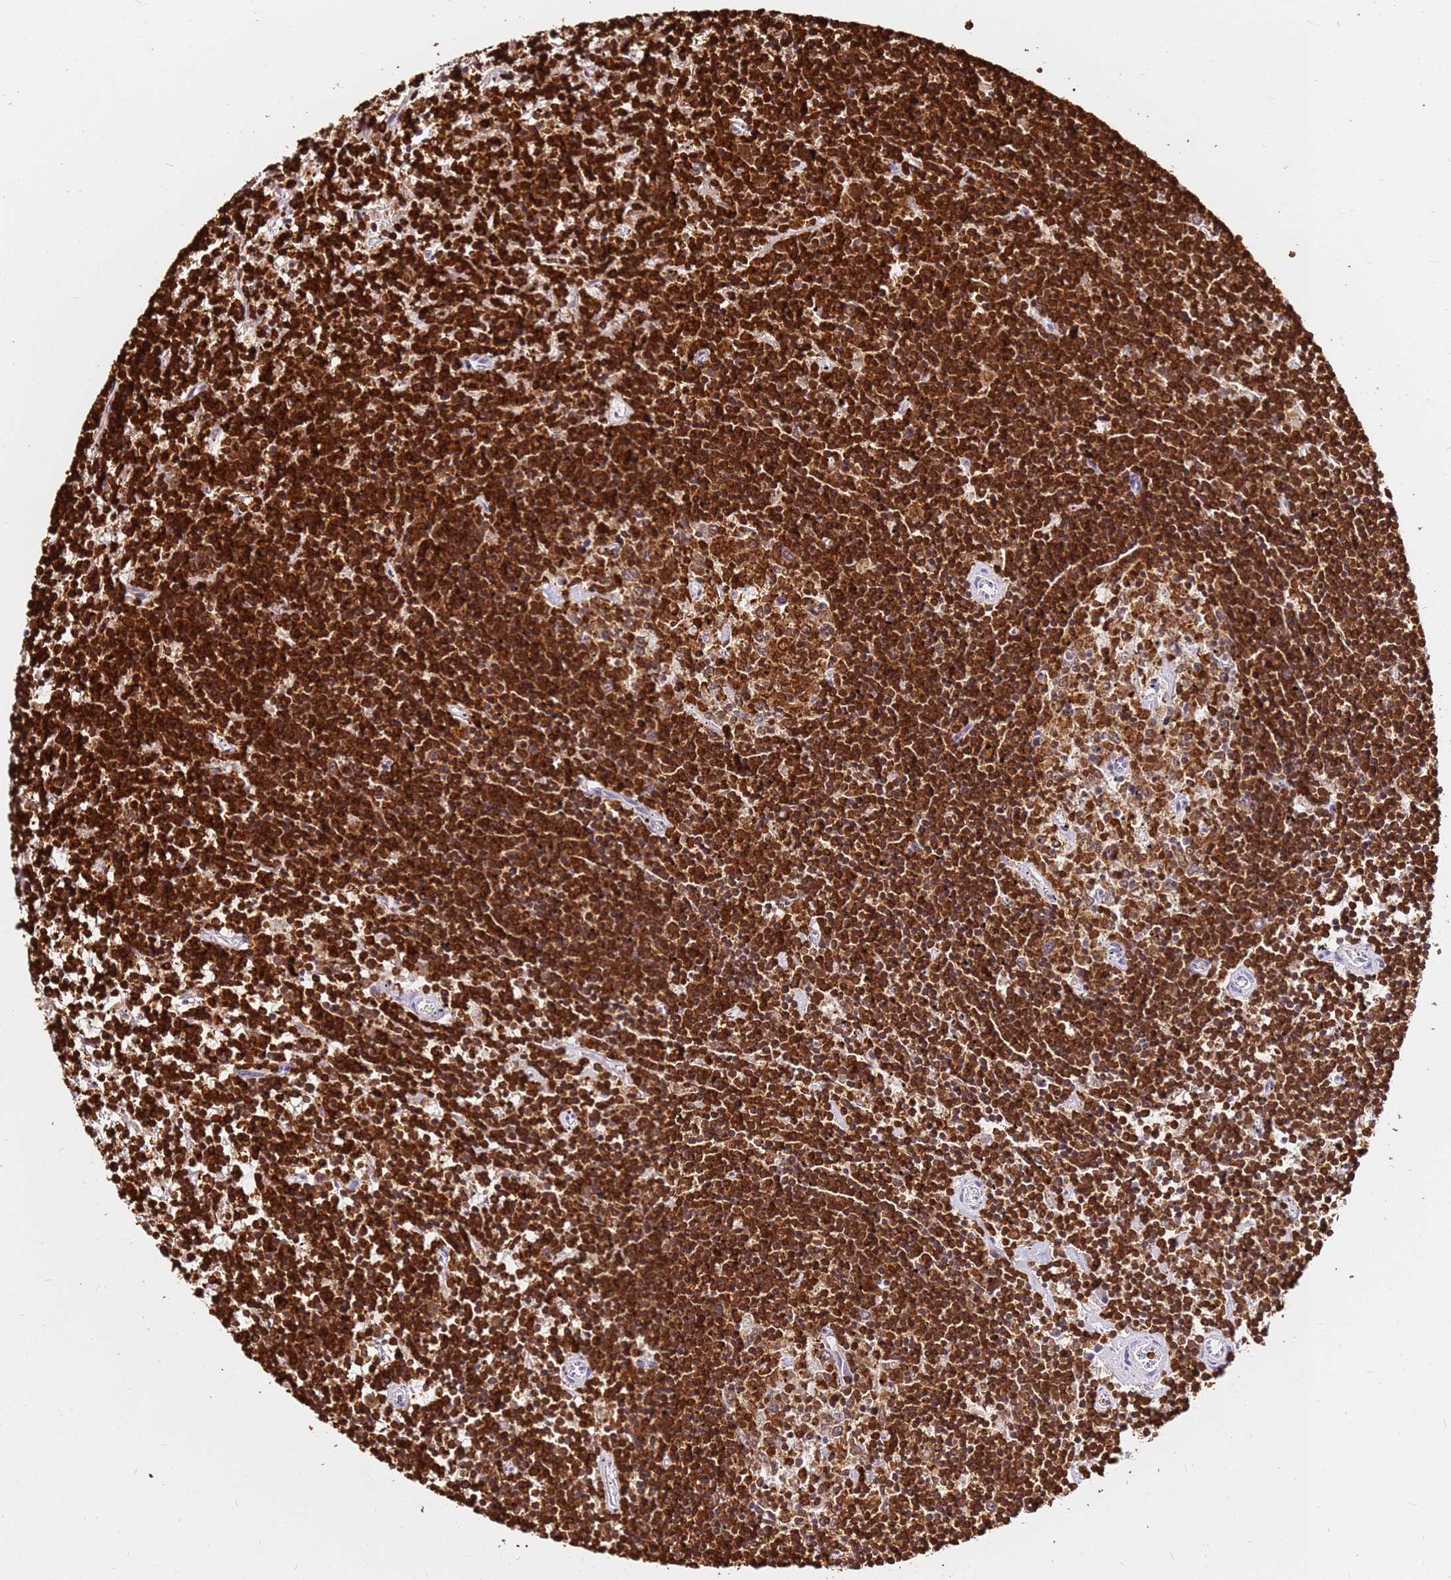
{"staining": {"intensity": "strong", "quantity": ">75%", "location": "cytoplasmic/membranous"}, "tissue": "lymphoma", "cell_type": "Tumor cells", "image_type": "cancer", "snomed": [{"axis": "morphology", "description": "Malignant lymphoma, non-Hodgkin's type, Low grade"}, {"axis": "topography", "description": "Spleen"}], "caption": "The immunohistochemical stain highlights strong cytoplasmic/membranous positivity in tumor cells of malignant lymphoma, non-Hodgkin's type (low-grade) tissue.", "gene": "CORO1A", "patient": {"sex": "male", "age": 76}}